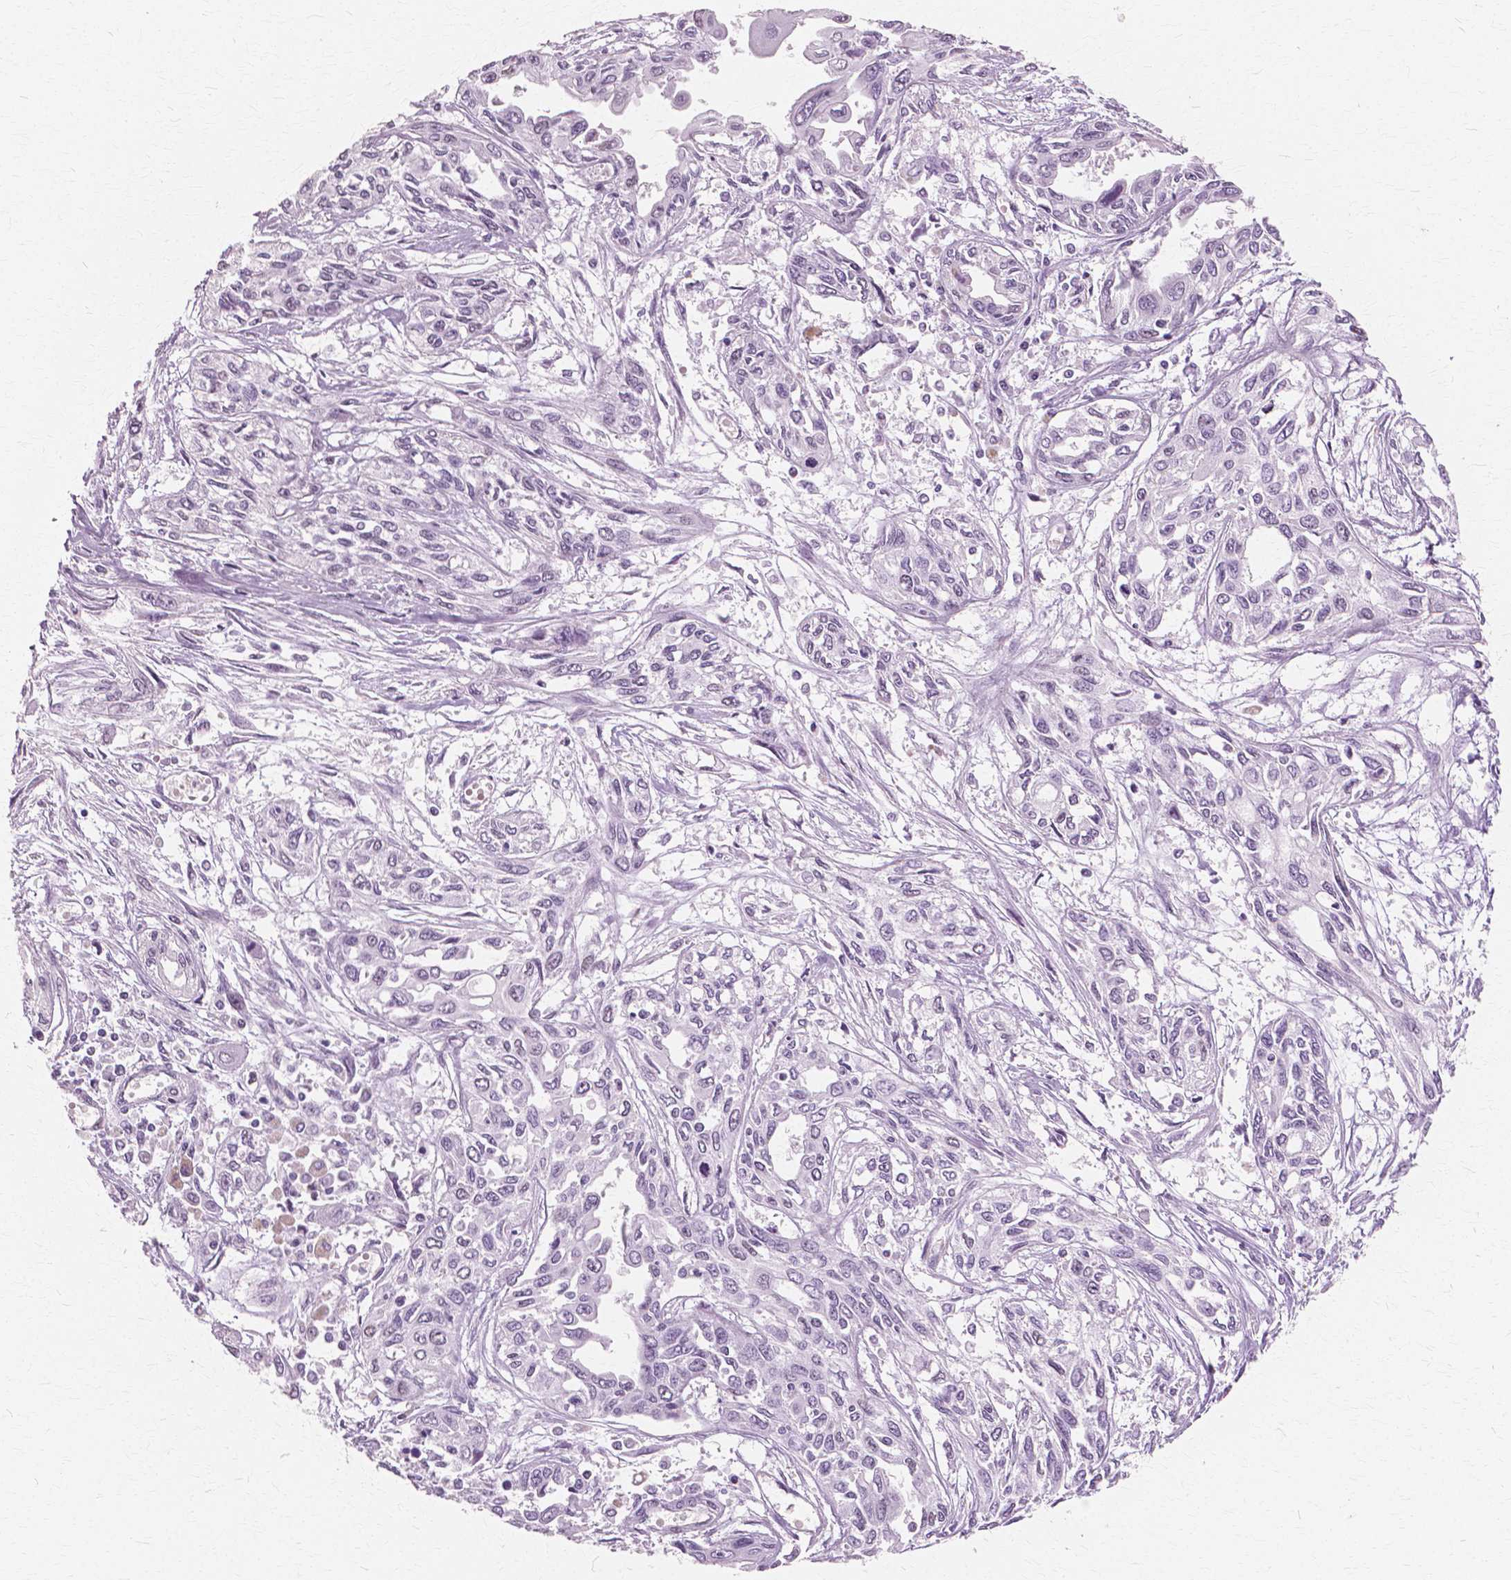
{"staining": {"intensity": "negative", "quantity": "none", "location": "none"}, "tissue": "pancreatic cancer", "cell_type": "Tumor cells", "image_type": "cancer", "snomed": [{"axis": "morphology", "description": "Adenocarcinoma, NOS"}, {"axis": "topography", "description": "Pancreas"}], "caption": "Pancreatic cancer stained for a protein using IHC shows no staining tumor cells.", "gene": "SFTPD", "patient": {"sex": "female", "age": 55}}